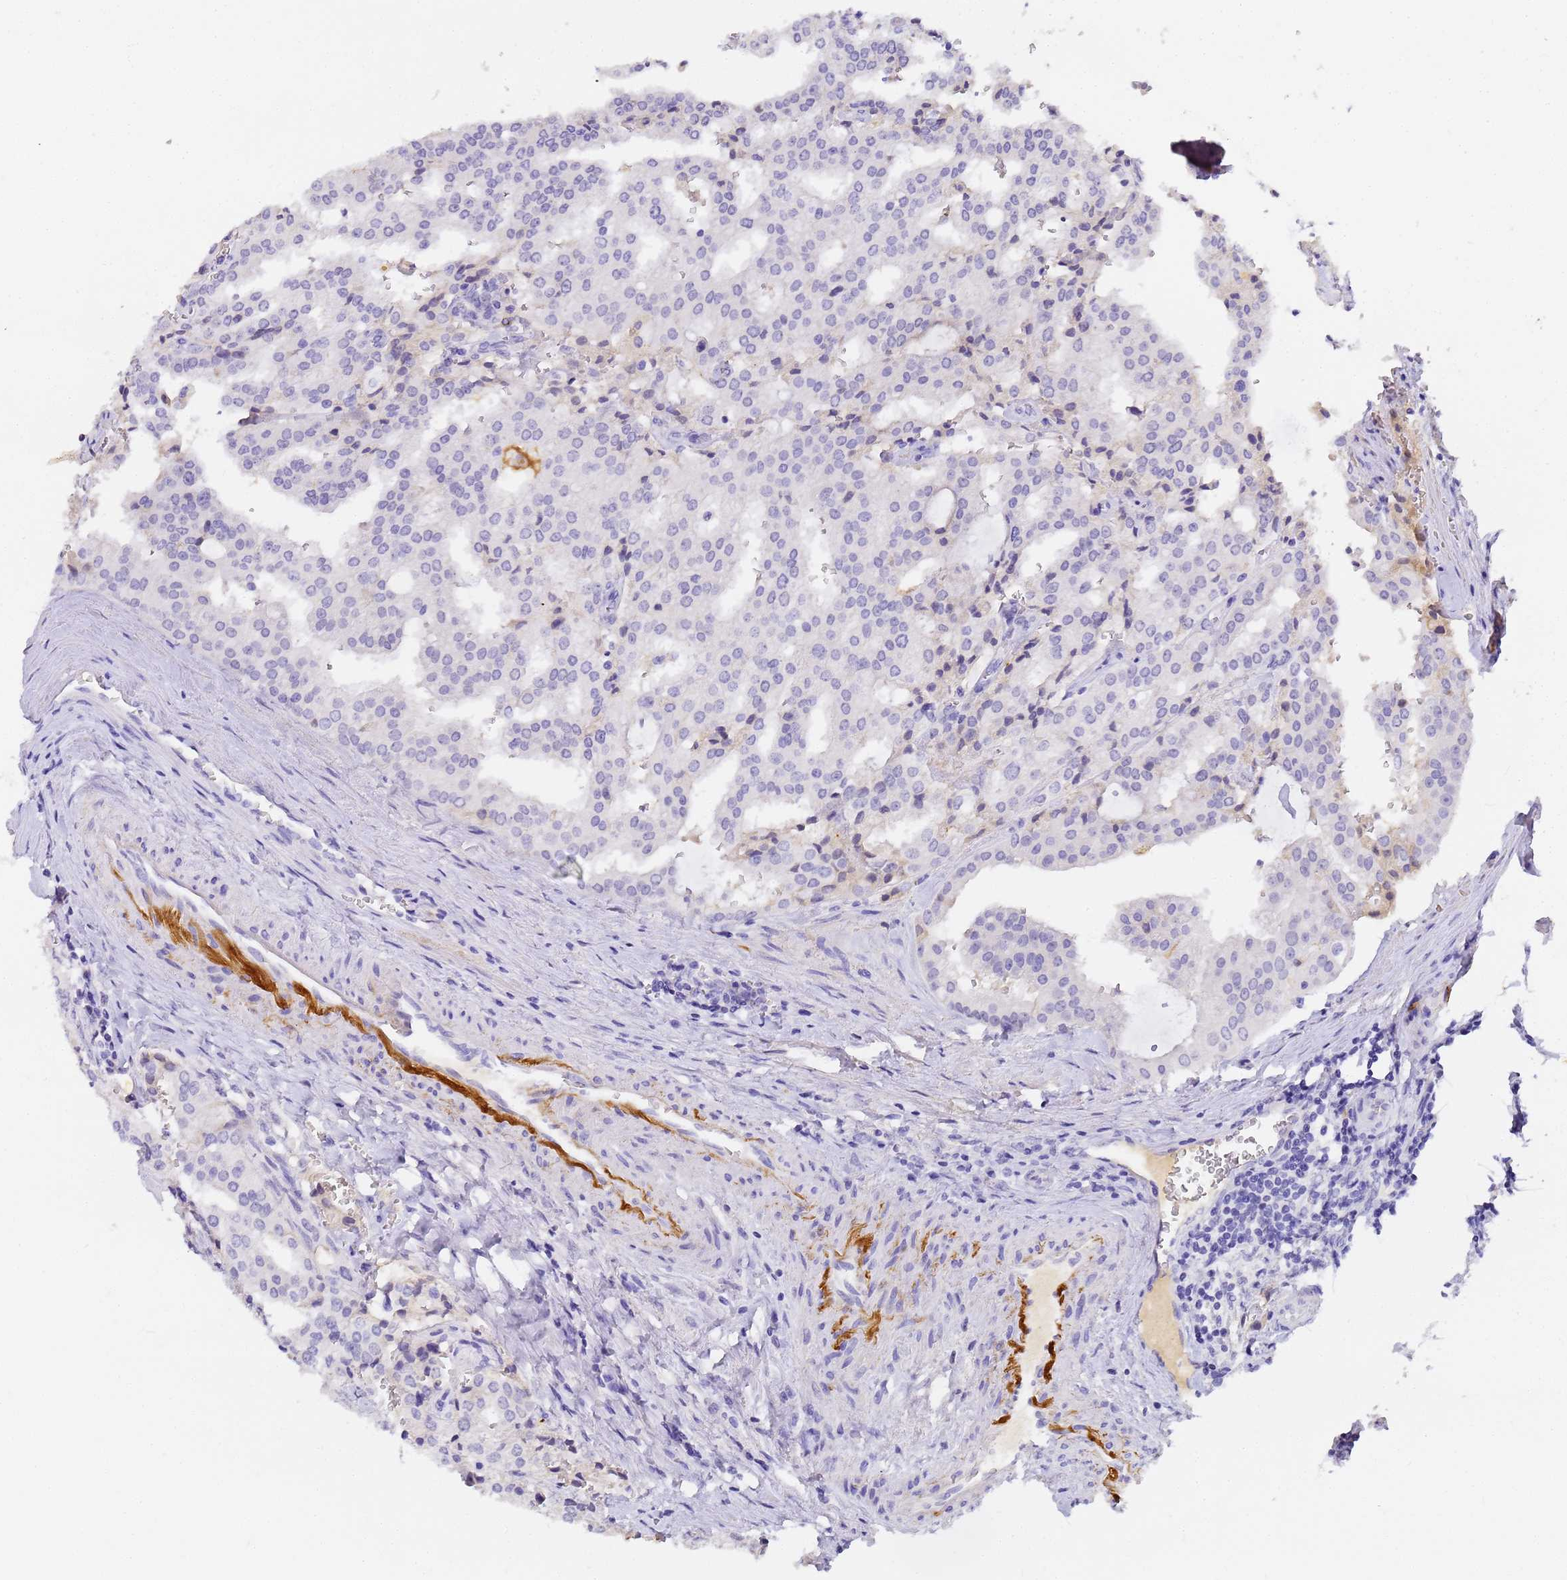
{"staining": {"intensity": "negative", "quantity": "none", "location": "none"}, "tissue": "prostate cancer", "cell_type": "Tumor cells", "image_type": "cancer", "snomed": [{"axis": "morphology", "description": "Adenocarcinoma, High grade"}, {"axis": "topography", "description": "Prostate"}], "caption": "A high-resolution image shows immunohistochemistry (IHC) staining of prostate cancer (high-grade adenocarcinoma), which exhibits no significant staining in tumor cells.", "gene": "CFHR2", "patient": {"sex": "male", "age": 68}}